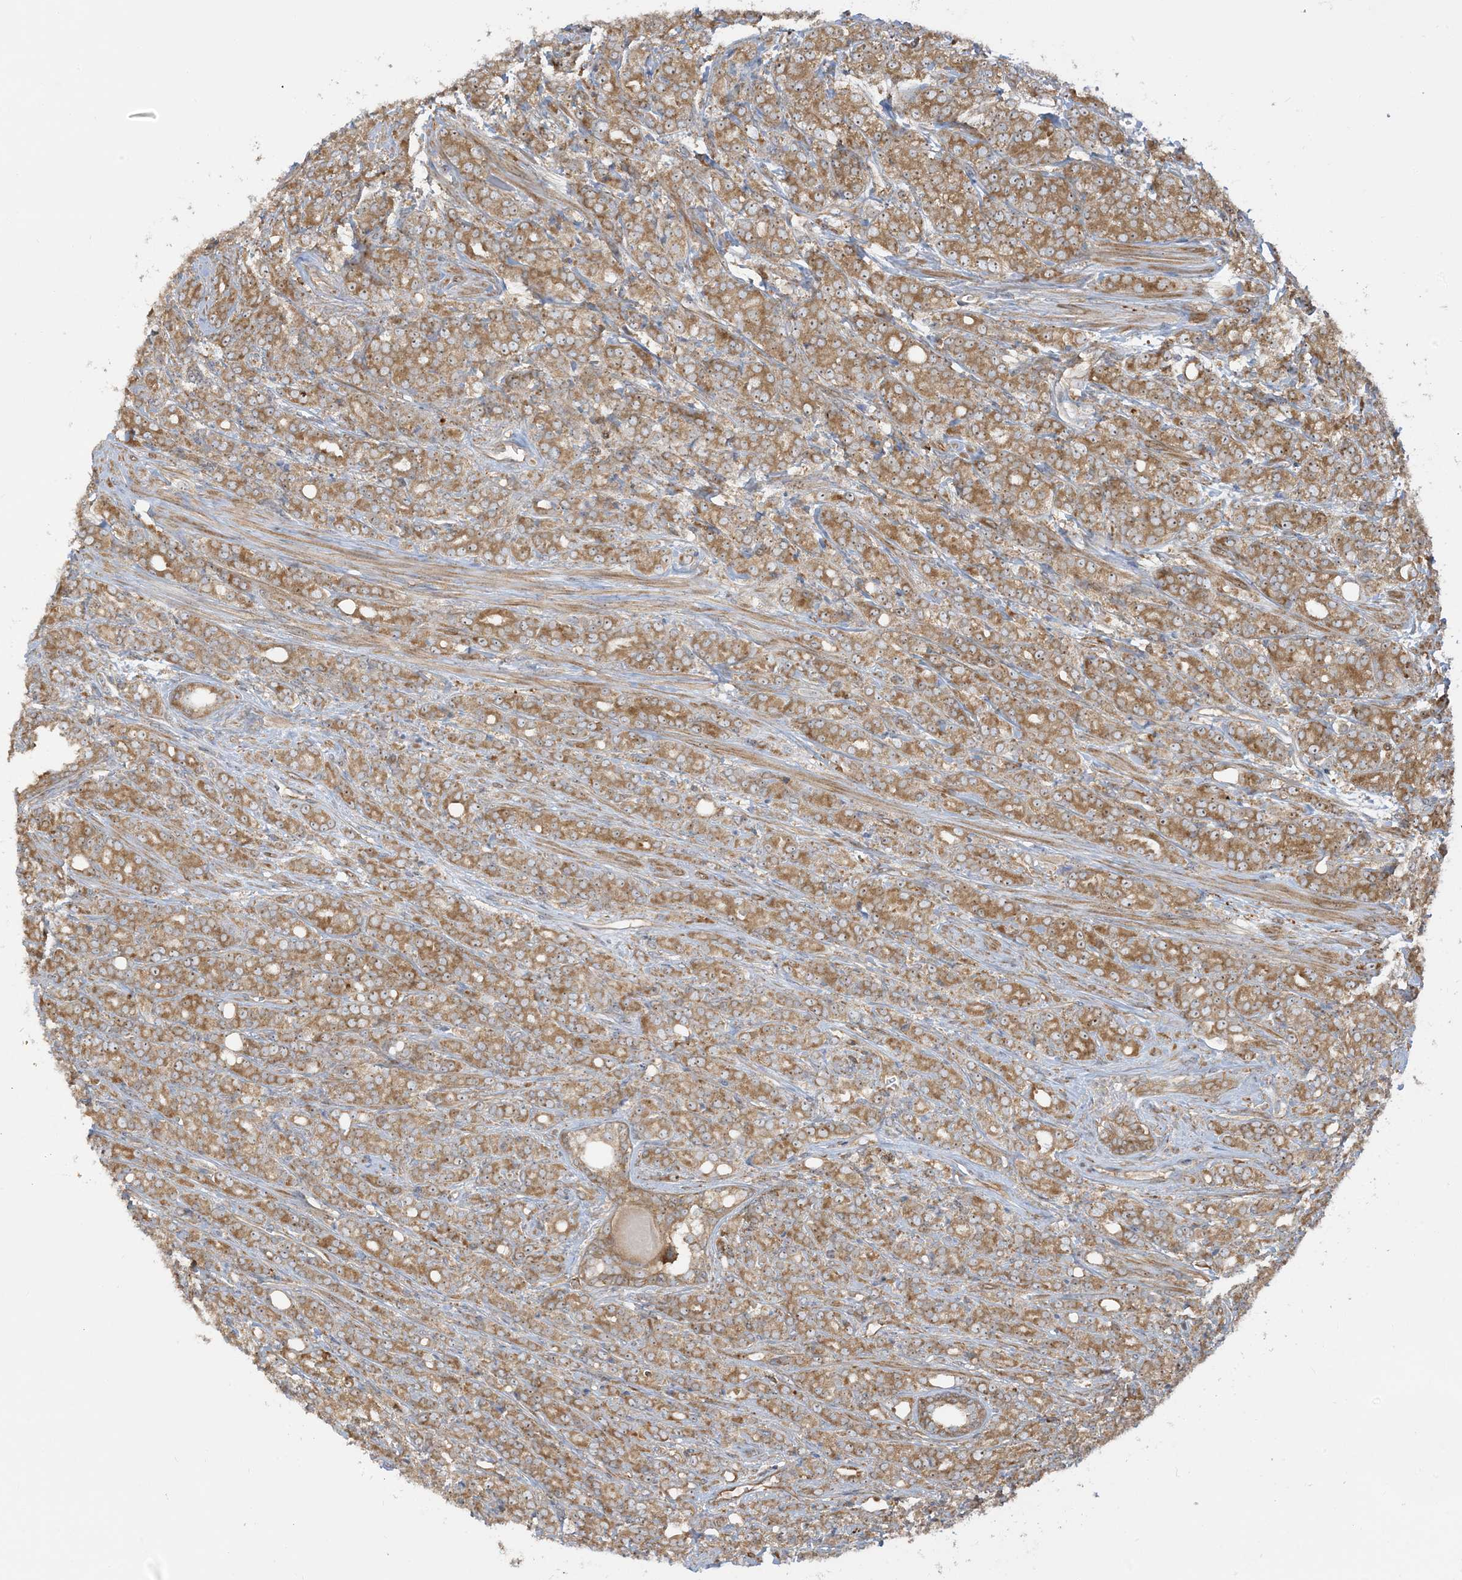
{"staining": {"intensity": "moderate", "quantity": ">75%", "location": "cytoplasmic/membranous"}, "tissue": "prostate cancer", "cell_type": "Tumor cells", "image_type": "cancer", "snomed": [{"axis": "morphology", "description": "Adenocarcinoma, High grade"}, {"axis": "topography", "description": "Prostate"}], "caption": "Prostate adenocarcinoma (high-grade) stained with a brown dye displays moderate cytoplasmic/membranous positive expression in approximately >75% of tumor cells.", "gene": "SRP72", "patient": {"sex": "male", "age": 62}}